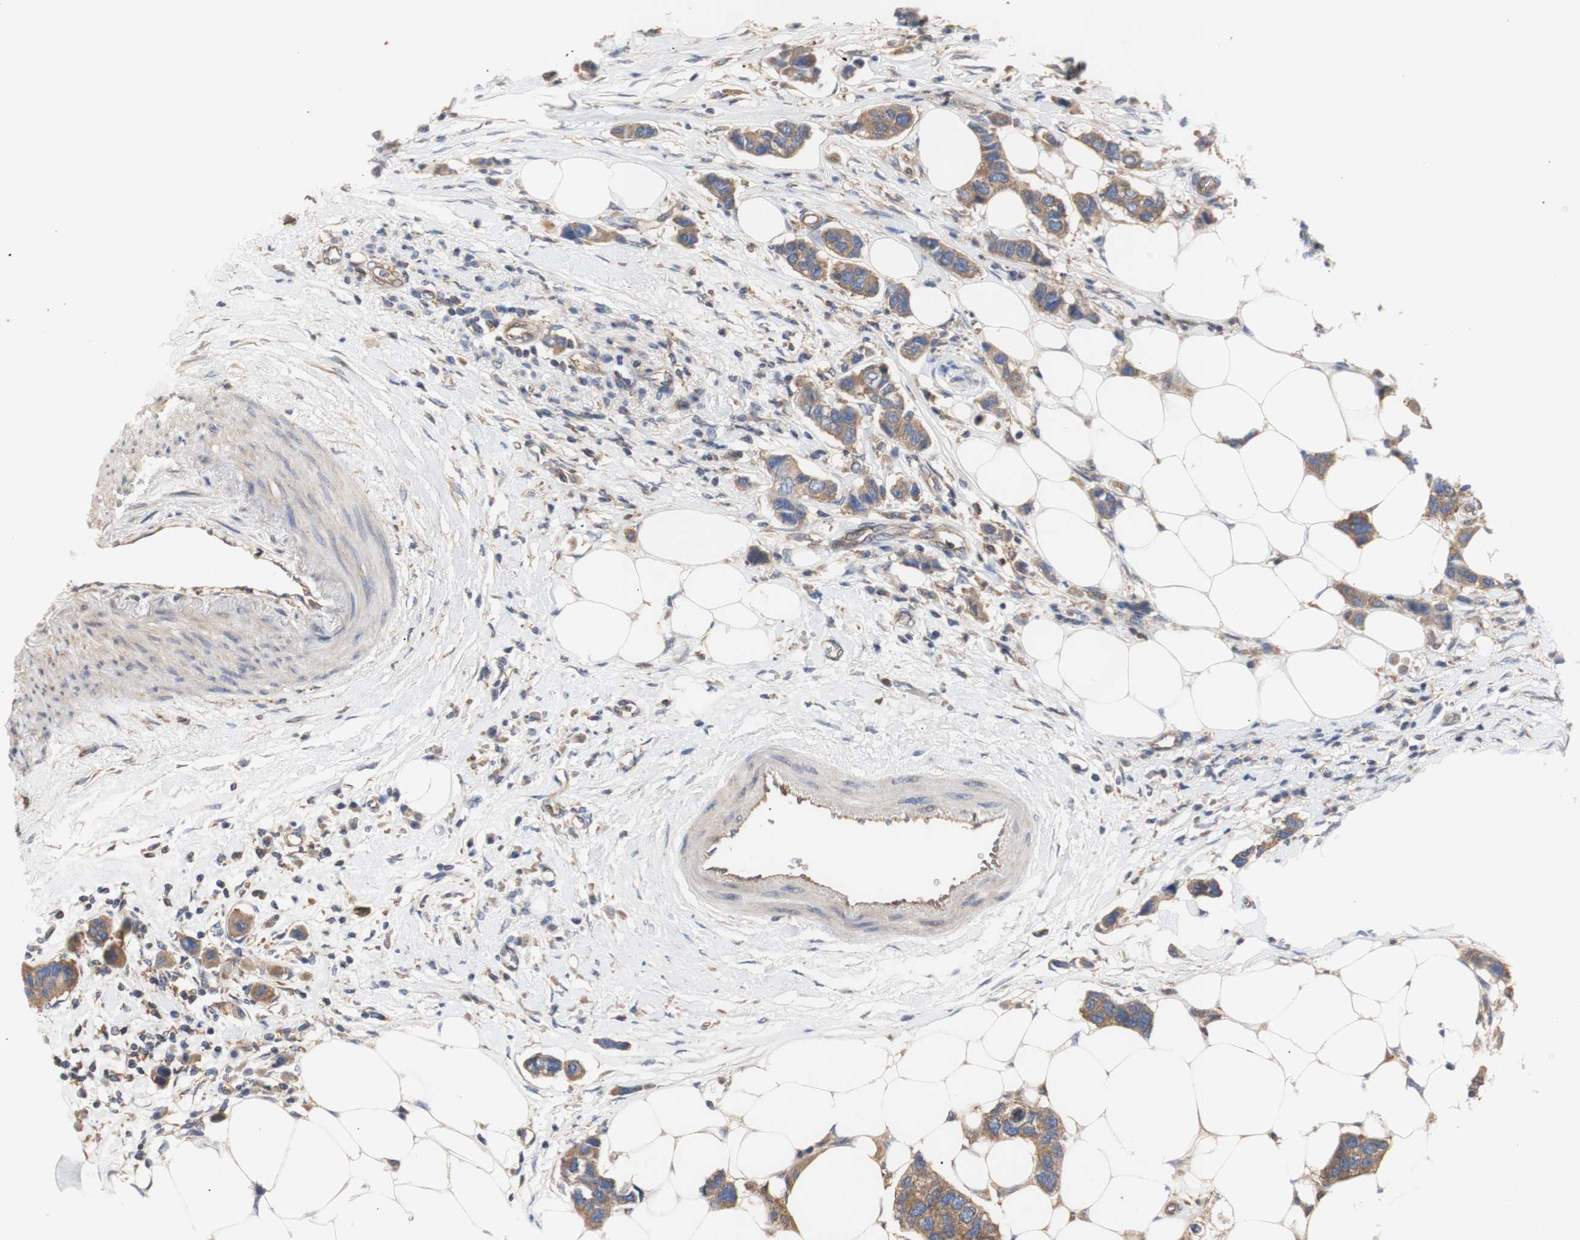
{"staining": {"intensity": "strong", "quantity": ">75%", "location": "cytoplasmic/membranous"}, "tissue": "breast cancer", "cell_type": "Tumor cells", "image_type": "cancer", "snomed": [{"axis": "morphology", "description": "Normal tissue, NOS"}, {"axis": "morphology", "description": "Duct carcinoma"}, {"axis": "topography", "description": "Breast"}], "caption": "Protein expression analysis of infiltrating ductal carcinoma (breast) displays strong cytoplasmic/membranous positivity in about >75% of tumor cells. Nuclei are stained in blue.", "gene": "IKBKG", "patient": {"sex": "female", "age": 50}}